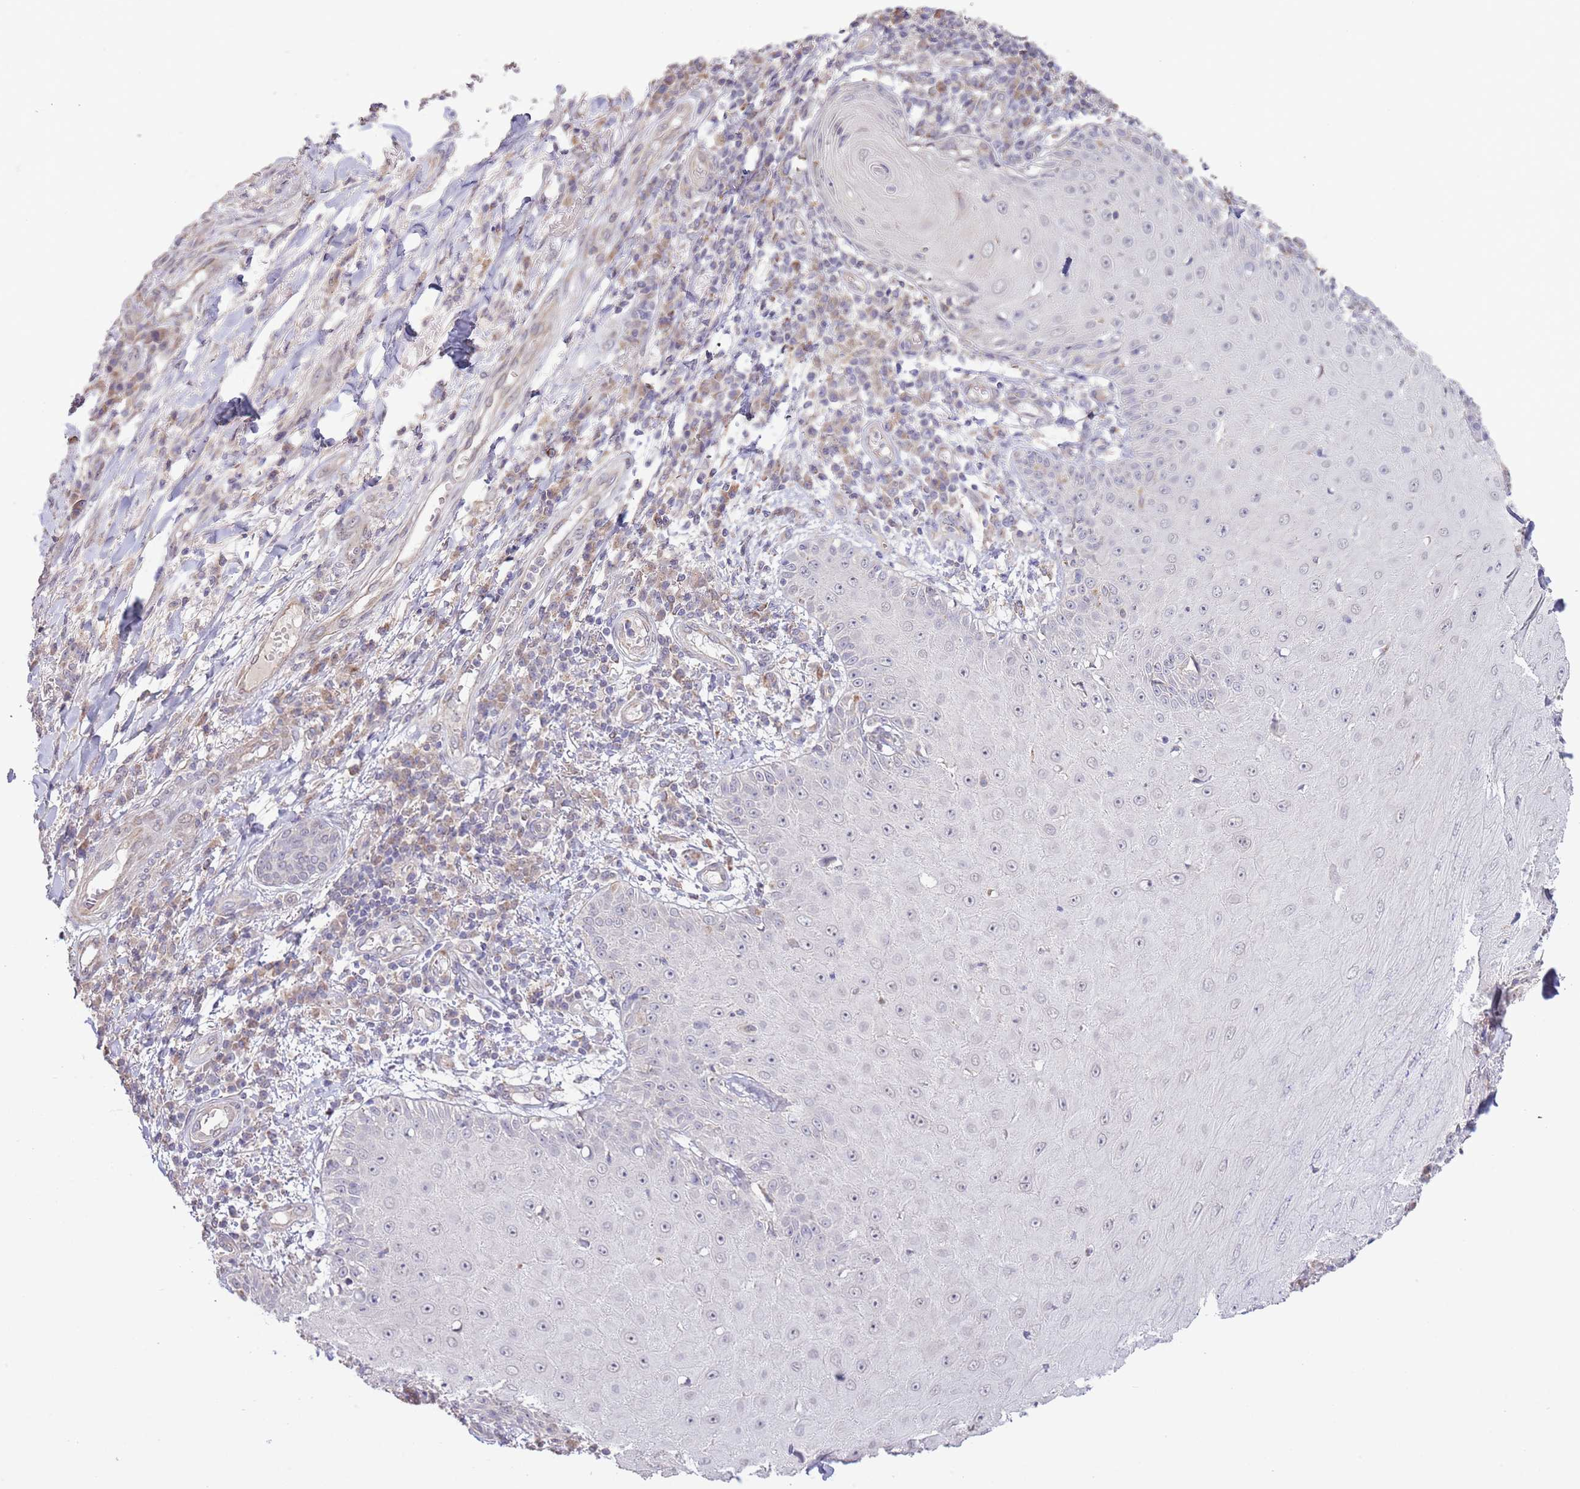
{"staining": {"intensity": "negative", "quantity": "none", "location": "none"}, "tissue": "skin cancer", "cell_type": "Tumor cells", "image_type": "cancer", "snomed": [{"axis": "morphology", "description": "Squamous cell carcinoma, NOS"}, {"axis": "topography", "description": "Skin"}], "caption": "Tumor cells are negative for brown protein staining in skin squamous cell carcinoma. (DAB IHC visualized using brightfield microscopy, high magnification).", "gene": "IVD", "patient": {"sex": "male", "age": 70}}